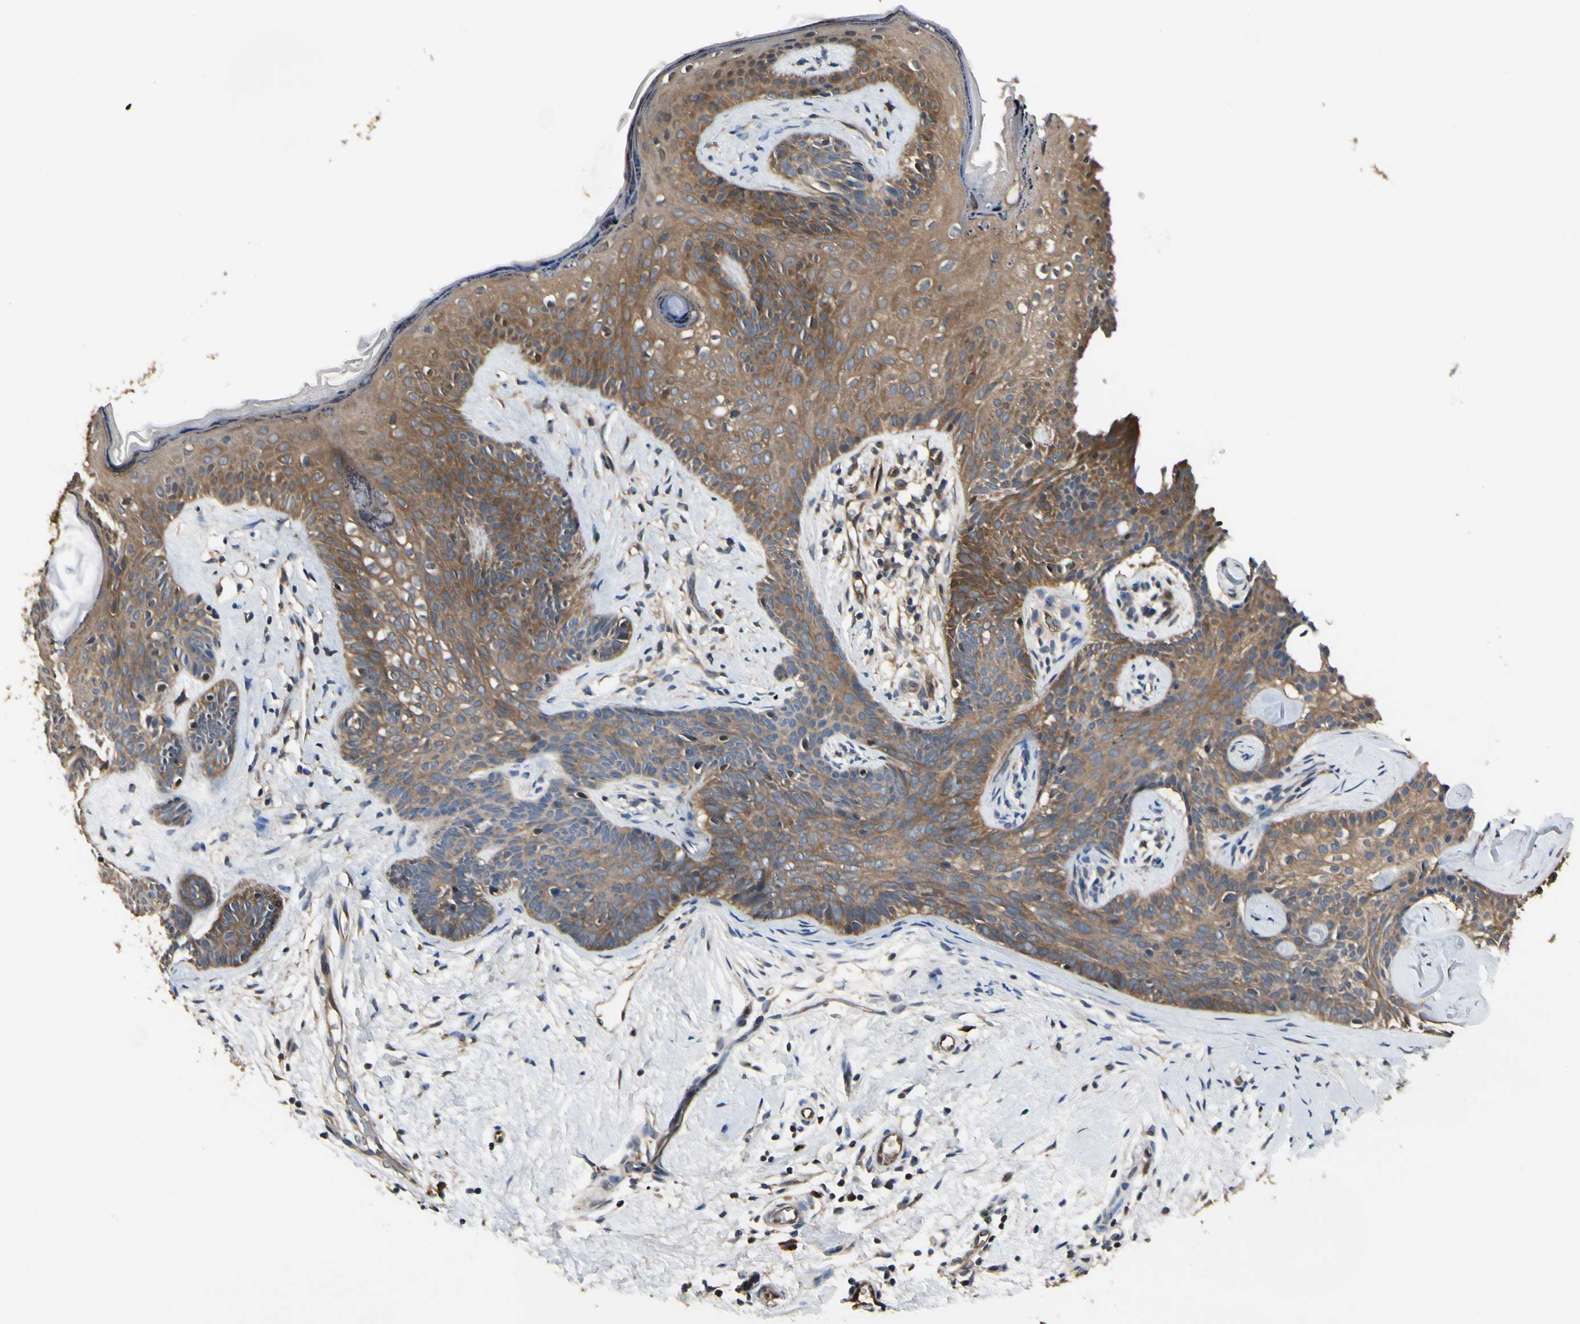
{"staining": {"intensity": "moderate", "quantity": ">75%", "location": "cytoplasmic/membranous"}, "tissue": "skin cancer", "cell_type": "Tumor cells", "image_type": "cancer", "snomed": [{"axis": "morphology", "description": "Developmental malformation"}, {"axis": "morphology", "description": "Basal cell carcinoma"}, {"axis": "topography", "description": "Skin"}], "caption": "Immunohistochemical staining of human skin cancer (basal cell carcinoma) displays moderate cytoplasmic/membranous protein expression in approximately >75% of tumor cells.", "gene": "NME1-NME2", "patient": {"sex": "female", "age": 62}}